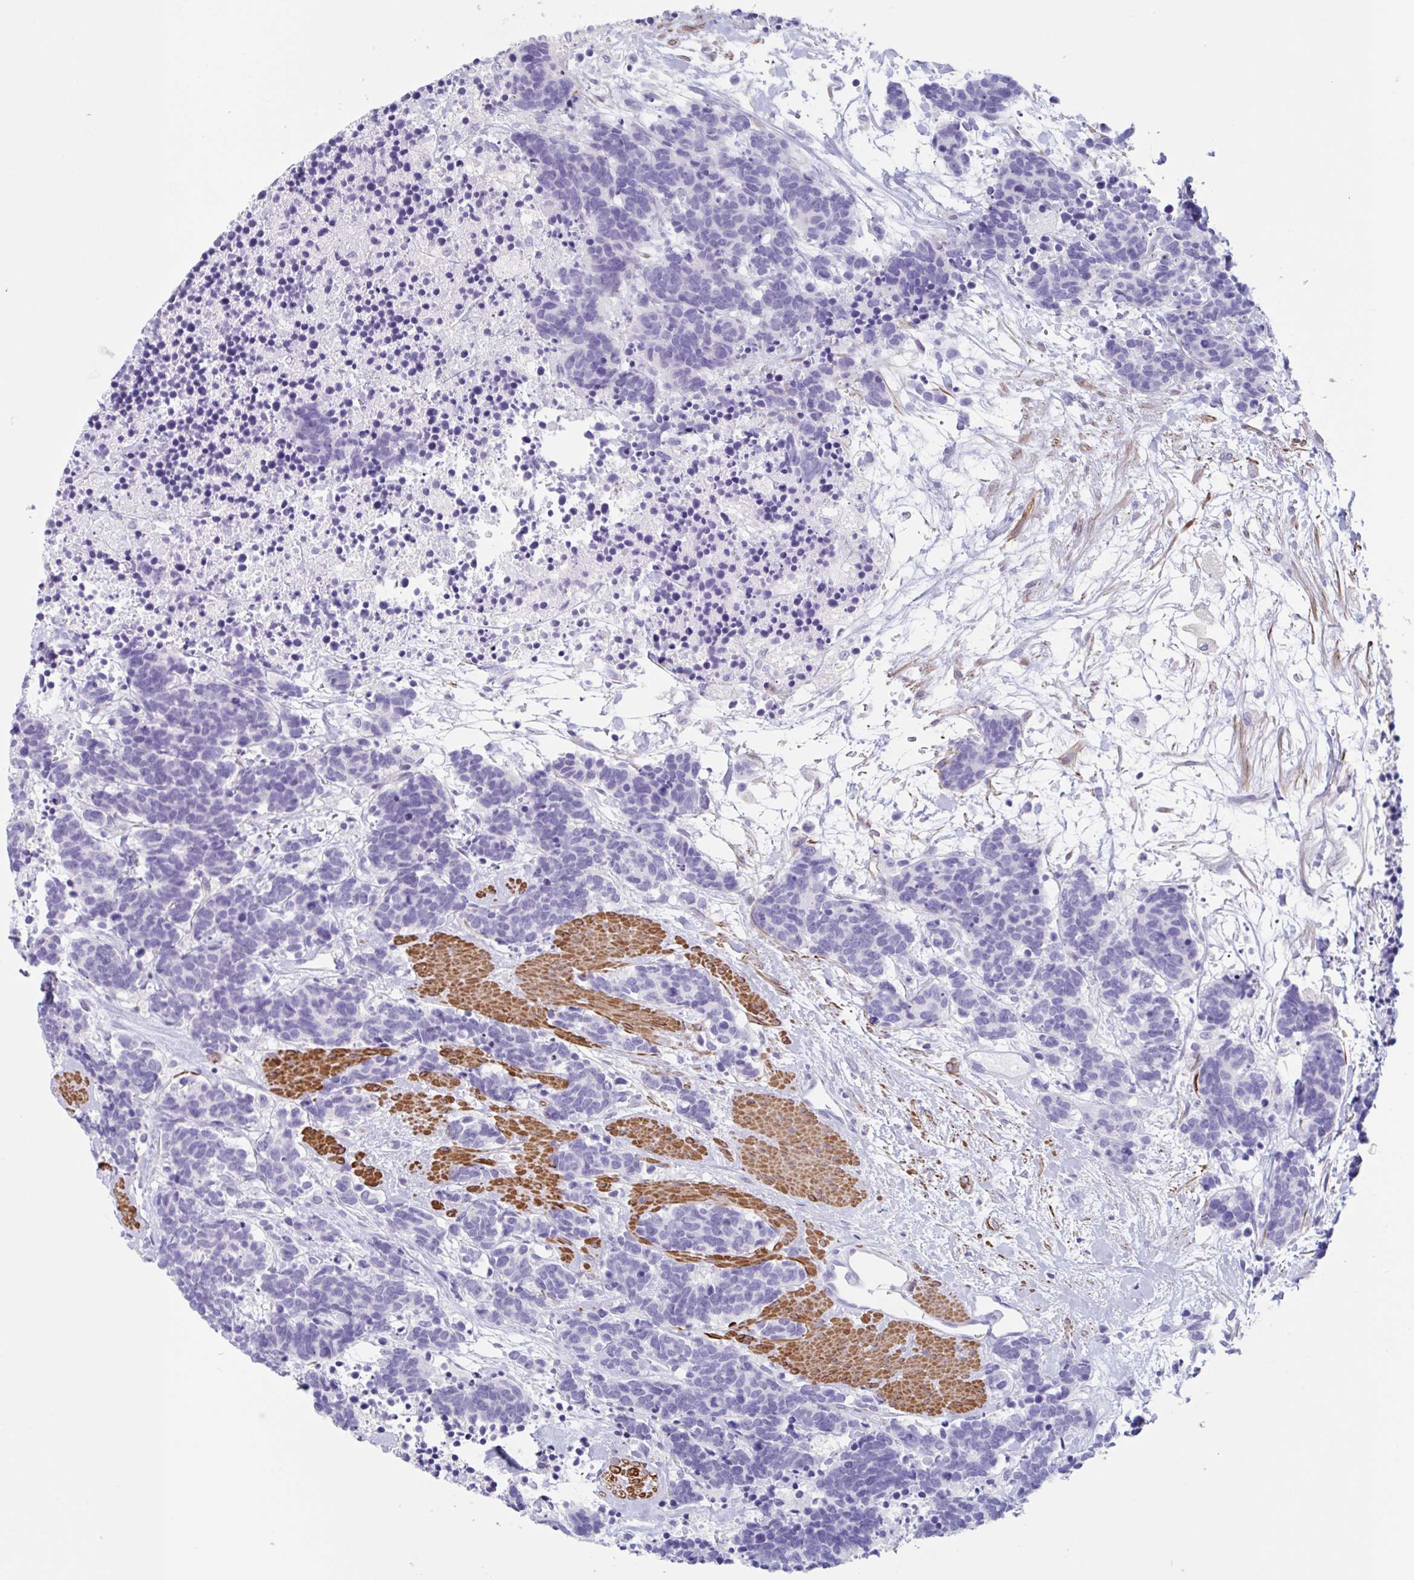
{"staining": {"intensity": "negative", "quantity": "none", "location": "none"}, "tissue": "carcinoid", "cell_type": "Tumor cells", "image_type": "cancer", "snomed": [{"axis": "morphology", "description": "Carcinoma, NOS"}, {"axis": "morphology", "description": "Carcinoid, malignant, NOS"}, {"axis": "topography", "description": "Prostate"}], "caption": "Protein analysis of carcinoid (malignant) shows no significant expression in tumor cells. (DAB immunohistochemistry visualized using brightfield microscopy, high magnification).", "gene": "TAS2R41", "patient": {"sex": "male", "age": 57}}